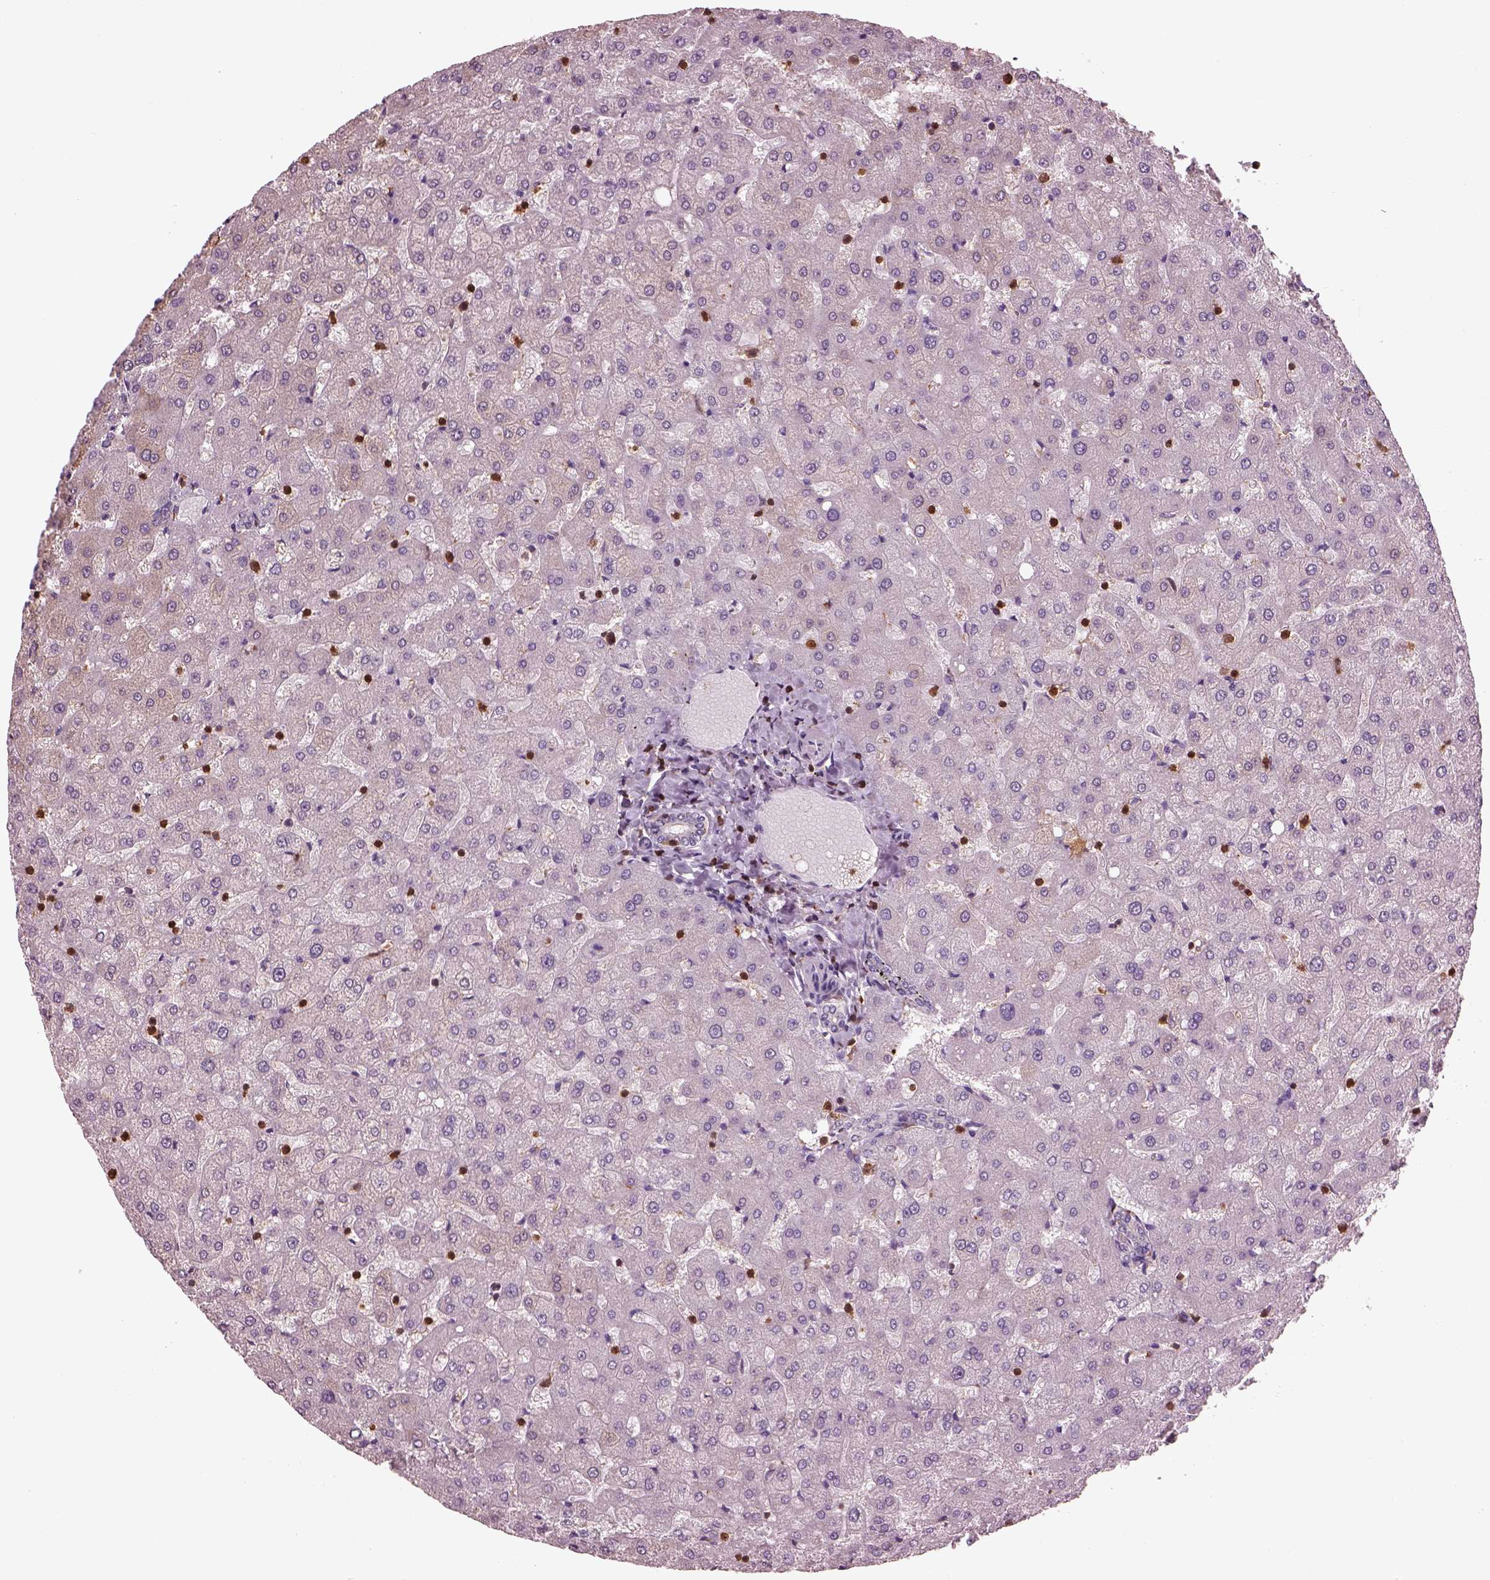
{"staining": {"intensity": "negative", "quantity": "none", "location": "none"}, "tissue": "liver", "cell_type": "Cholangiocytes", "image_type": "normal", "snomed": [{"axis": "morphology", "description": "Normal tissue, NOS"}, {"axis": "topography", "description": "Liver"}], "caption": "High power microscopy micrograph of an immunohistochemistry (IHC) micrograph of normal liver, revealing no significant expression in cholangiocytes.", "gene": "IL31RA", "patient": {"sex": "female", "age": 50}}